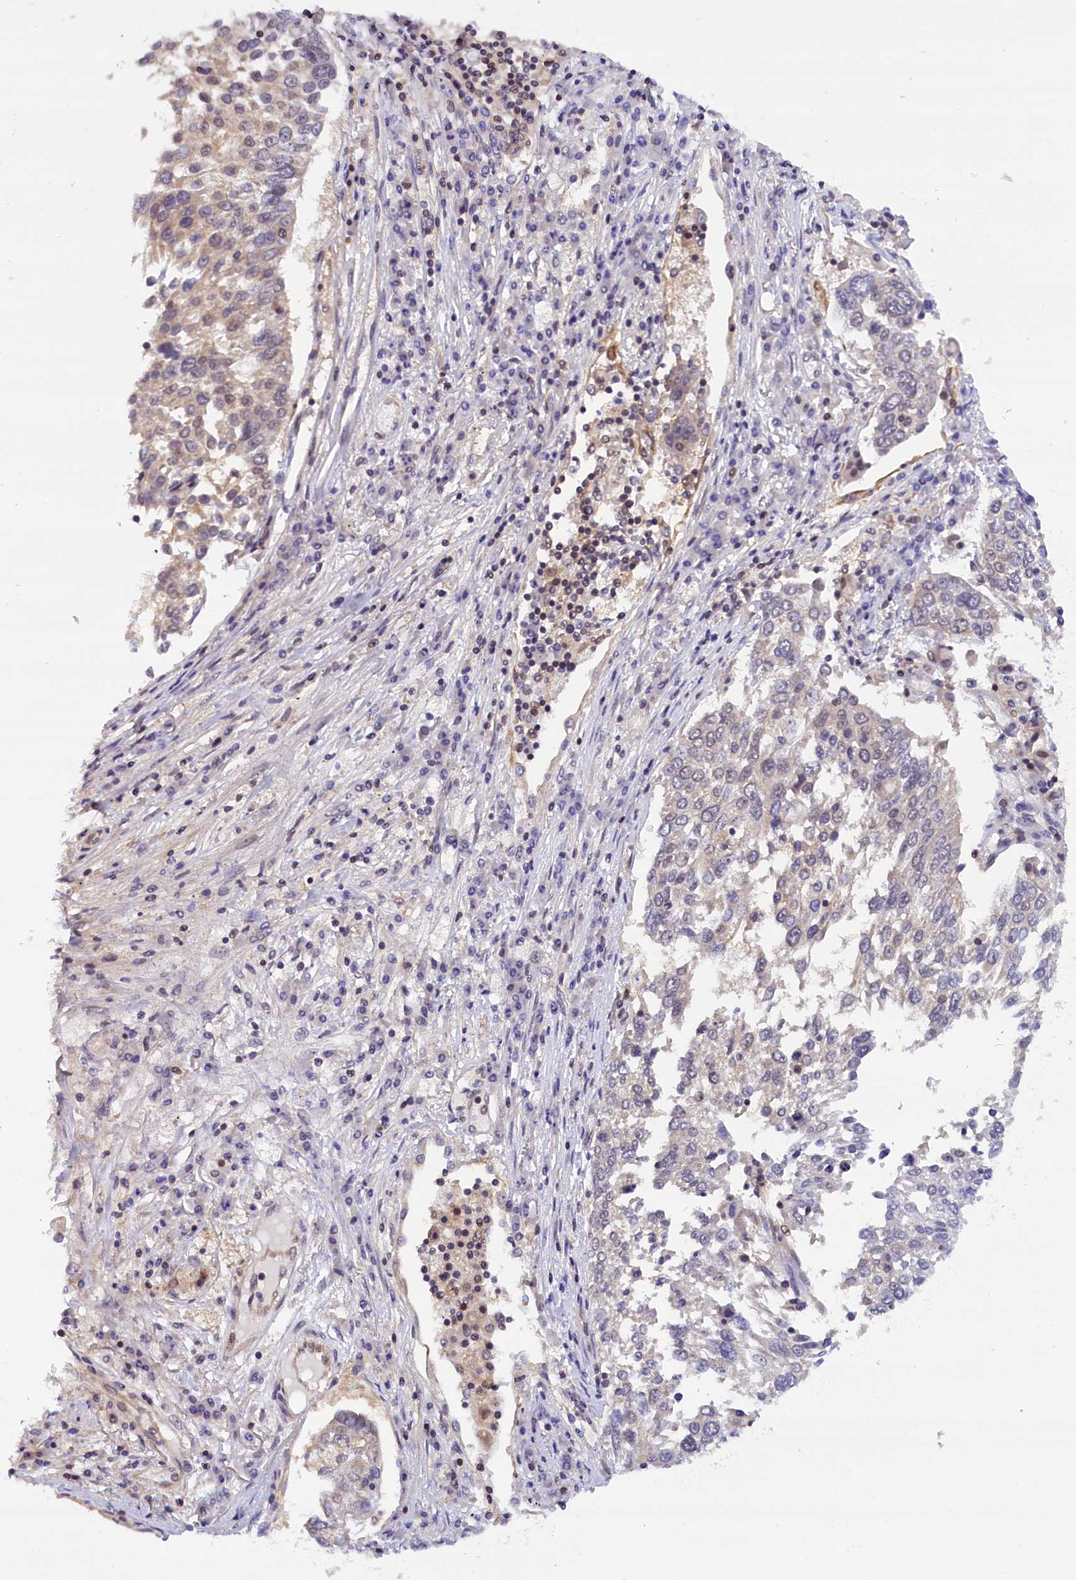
{"staining": {"intensity": "weak", "quantity": "<25%", "location": "cytoplasmic/membranous"}, "tissue": "lung cancer", "cell_type": "Tumor cells", "image_type": "cancer", "snomed": [{"axis": "morphology", "description": "Squamous cell carcinoma, NOS"}, {"axis": "topography", "description": "Lung"}], "caption": "IHC of lung cancer displays no staining in tumor cells. Nuclei are stained in blue.", "gene": "TBCB", "patient": {"sex": "male", "age": 65}}